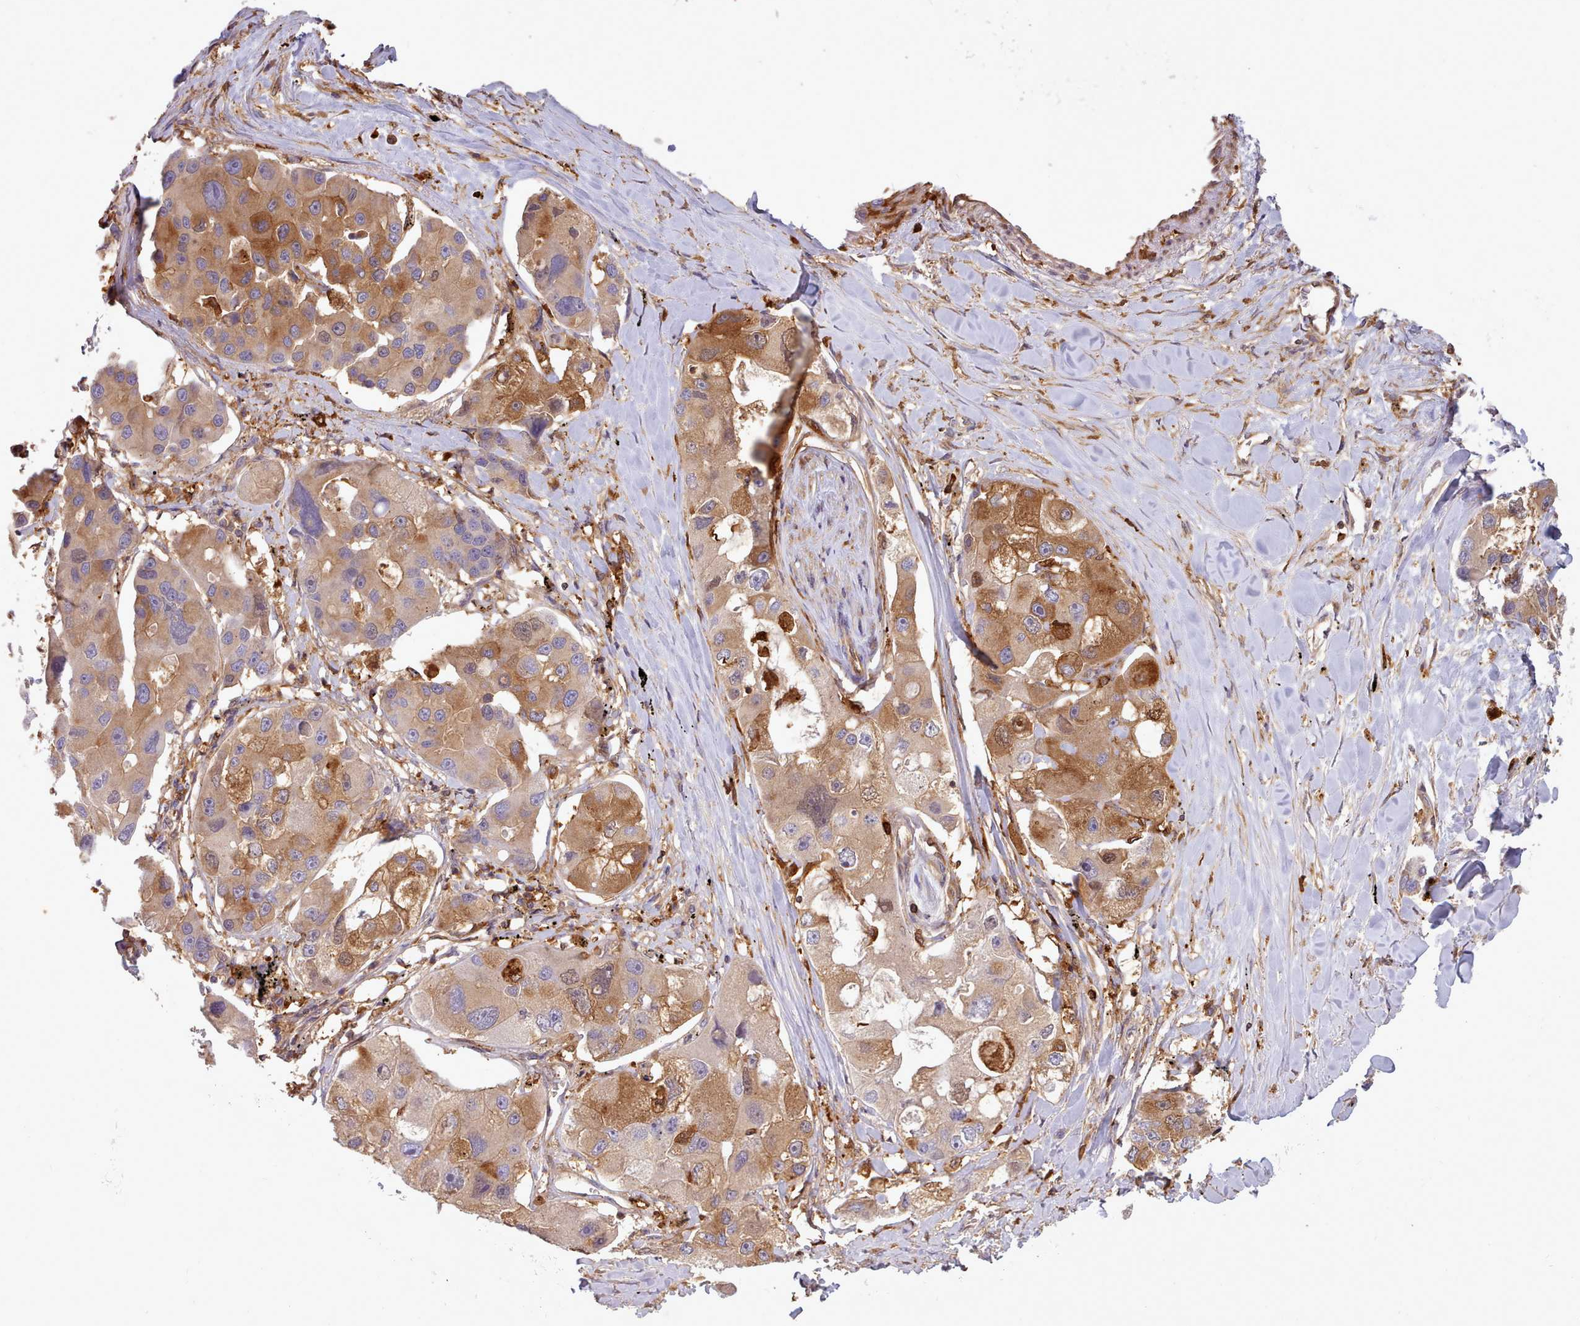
{"staining": {"intensity": "moderate", "quantity": ">75%", "location": "cytoplasmic/membranous"}, "tissue": "lung cancer", "cell_type": "Tumor cells", "image_type": "cancer", "snomed": [{"axis": "morphology", "description": "Adenocarcinoma, NOS"}, {"axis": "topography", "description": "Lung"}], "caption": "This is a photomicrograph of immunohistochemistry (IHC) staining of lung adenocarcinoma, which shows moderate expression in the cytoplasmic/membranous of tumor cells.", "gene": "SLC4A9", "patient": {"sex": "female", "age": 54}}